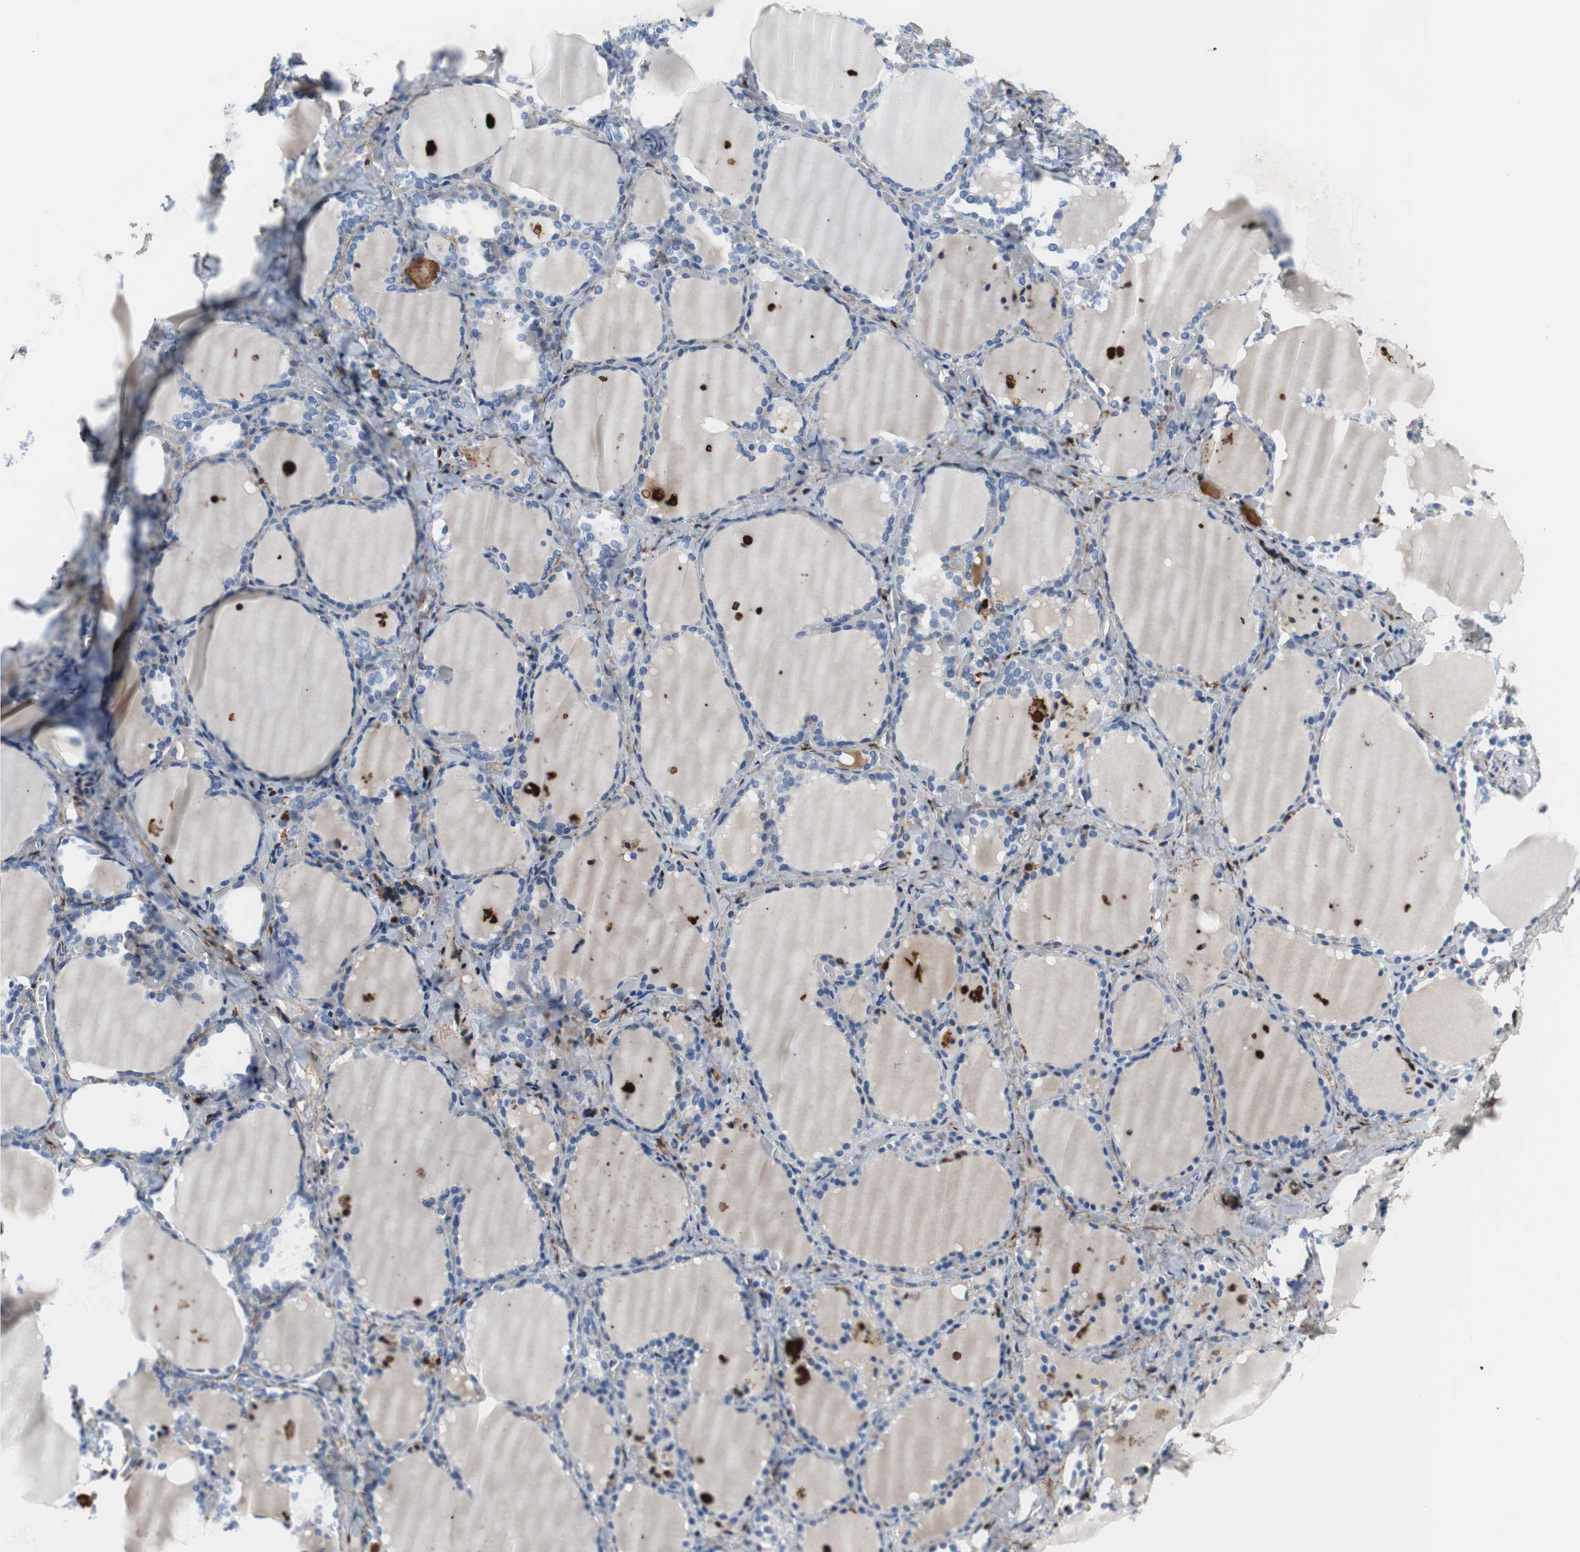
{"staining": {"intensity": "negative", "quantity": "none", "location": "none"}, "tissue": "thyroid gland", "cell_type": "Glandular cells", "image_type": "normal", "snomed": [{"axis": "morphology", "description": "Normal tissue, NOS"}, {"axis": "morphology", "description": "Papillary adenocarcinoma, NOS"}, {"axis": "topography", "description": "Thyroid gland"}], "caption": "Protein analysis of unremarkable thyroid gland displays no significant staining in glandular cells. The staining is performed using DAB (3,3'-diaminobenzidine) brown chromogen with nuclei counter-stained in using hematoxylin.", "gene": "APCS", "patient": {"sex": "female", "age": 30}}